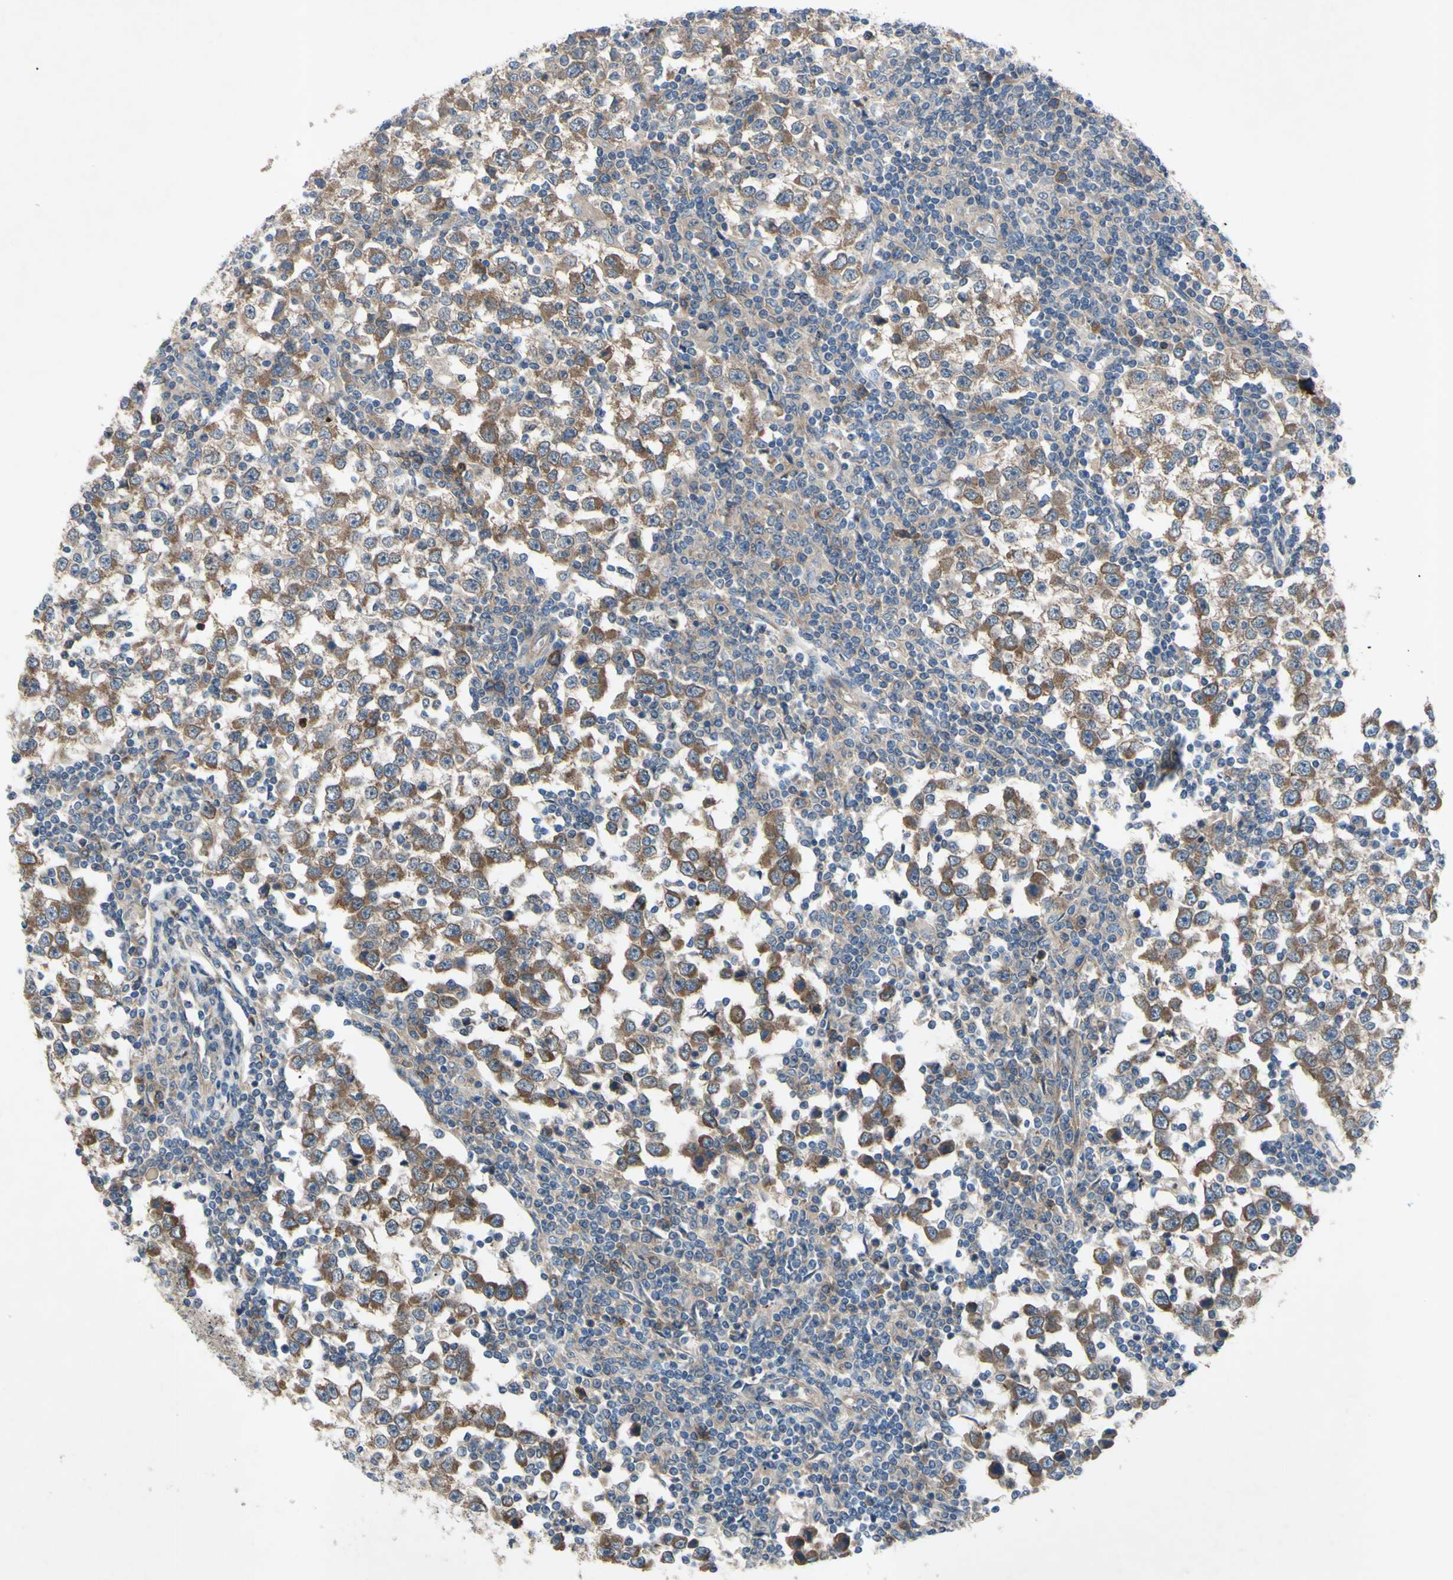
{"staining": {"intensity": "moderate", "quantity": ">75%", "location": "cytoplasmic/membranous"}, "tissue": "testis cancer", "cell_type": "Tumor cells", "image_type": "cancer", "snomed": [{"axis": "morphology", "description": "Seminoma, NOS"}, {"axis": "topography", "description": "Testis"}], "caption": "An immunohistochemistry photomicrograph of neoplastic tissue is shown. Protein staining in brown highlights moderate cytoplasmic/membranous positivity in testis seminoma within tumor cells.", "gene": "HILPDA", "patient": {"sex": "male", "age": 65}}